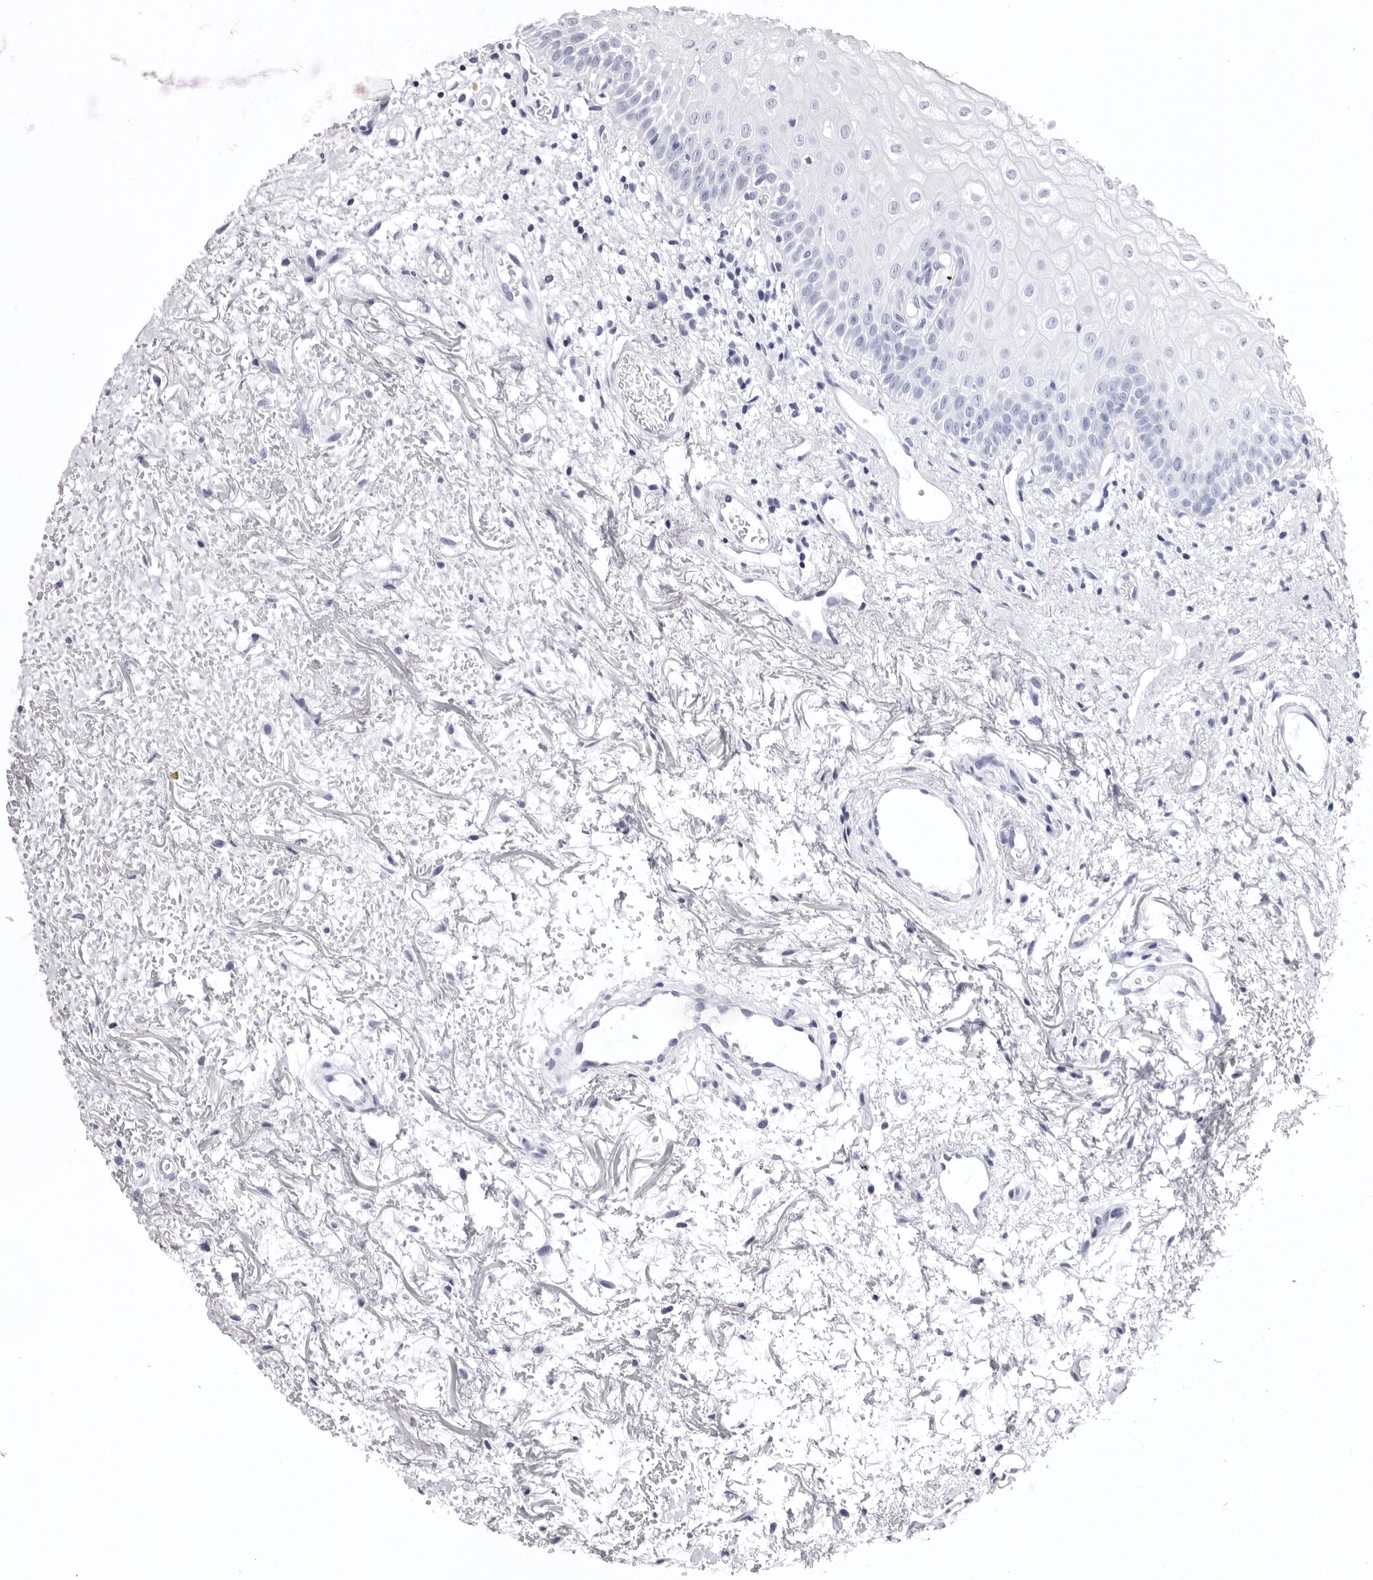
{"staining": {"intensity": "negative", "quantity": "none", "location": "none"}, "tissue": "oral mucosa", "cell_type": "Squamous epithelial cells", "image_type": "normal", "snomed": [{"axis": "morphology", "description": "Normal tissue, NOS"}, {"axis": "topography", "description": "Oral tissue"}], "caption": "Photomicrograph shows no protein positivity in squamous epithelial cells of normal oral mucosa. The staining was performed using DAB to visualize the protein expression in brown, while the nuclei were stained in blue with hematoxylin (Magnification: 20x).", "gene": "CDCA8", "patient": {"sex": "male", "age": 52}}